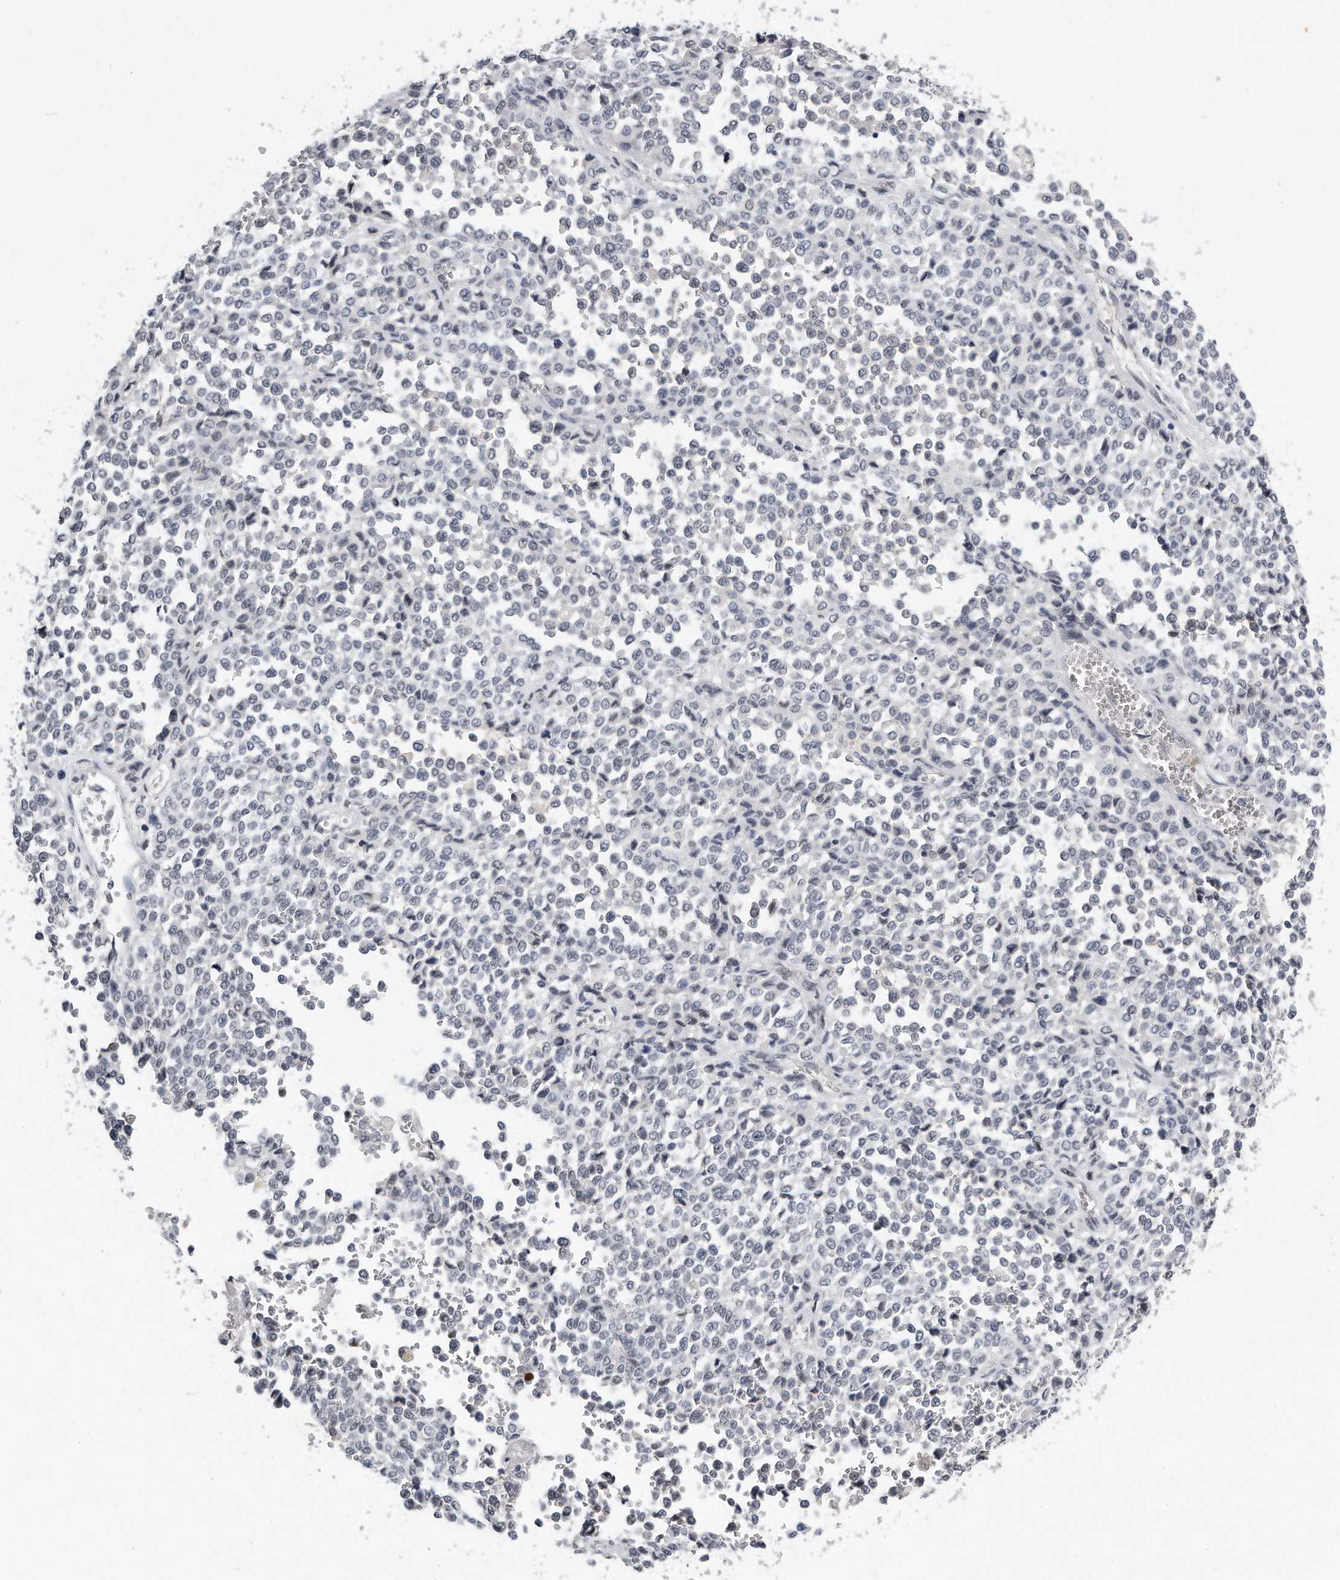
{"staining": {"intensity": "negative", "quantity": "none", "location": "none"}, "tissue": "melanoma", "cell_type": "Tumor cells", "image_type": "cancer", "snomed": [{"axis": "morphology", "description": "Malignant melanoma, Metastatic site"}, {"axis": "topography", "description": "Pancreas"}], "caption": "DAB immunohistochemical staining of malignant melanoma (metastatic site) demonstrates no significant staining in tumor cells. The staining was performed using DAB to visualize the protein expression in brown, while the nuclei were stained in blue with hematoxylin (Magnification: 20x).", "gene": "CTBP2", "patient": {"sex": "female", "age": 30}}